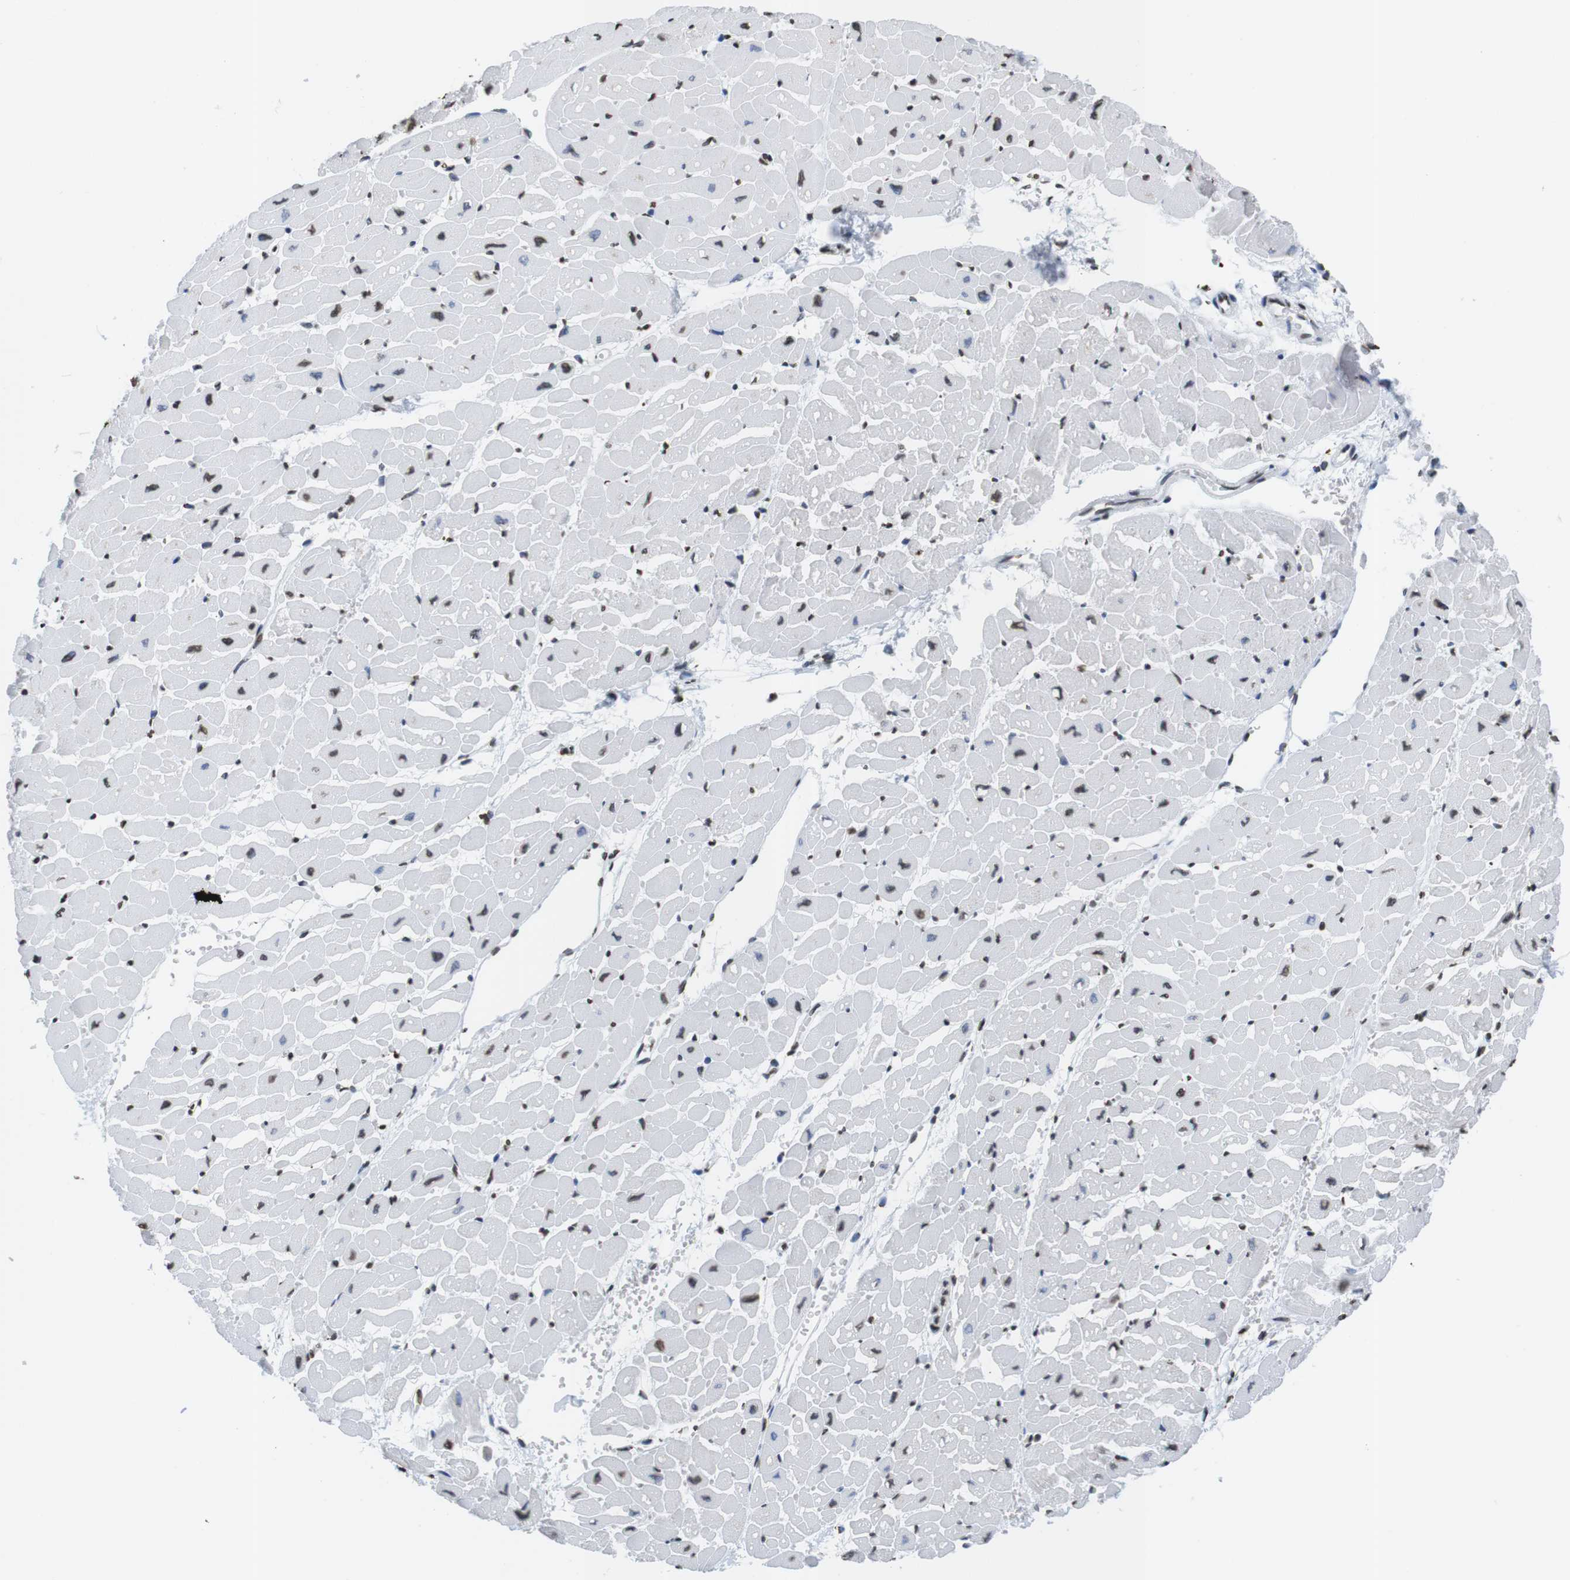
{"staining": {"intensity": "moderate", "quantity": ">75%", "location": "nuclear"}, "tissue": "heart muscle", "cell_type": "Cardiomyocytes", "image_type": "normal", "snomed": [{"axis": "morphology", "description": "Normal tissue, NOS"}, {"axis": "topography", "description": "Heart"}], "caption": "A medium amount of moderate nuclear staining is present in approximately >75% of cardiomyocytes in benign heart muscle. The staining was performed using DAB to visualize the protein expression in brown, while the nuclei were stained in blue with hematoxylin (Magnification: 20x).", "gene": "BSX", "patient": {"sex": "male", "age": 45}}